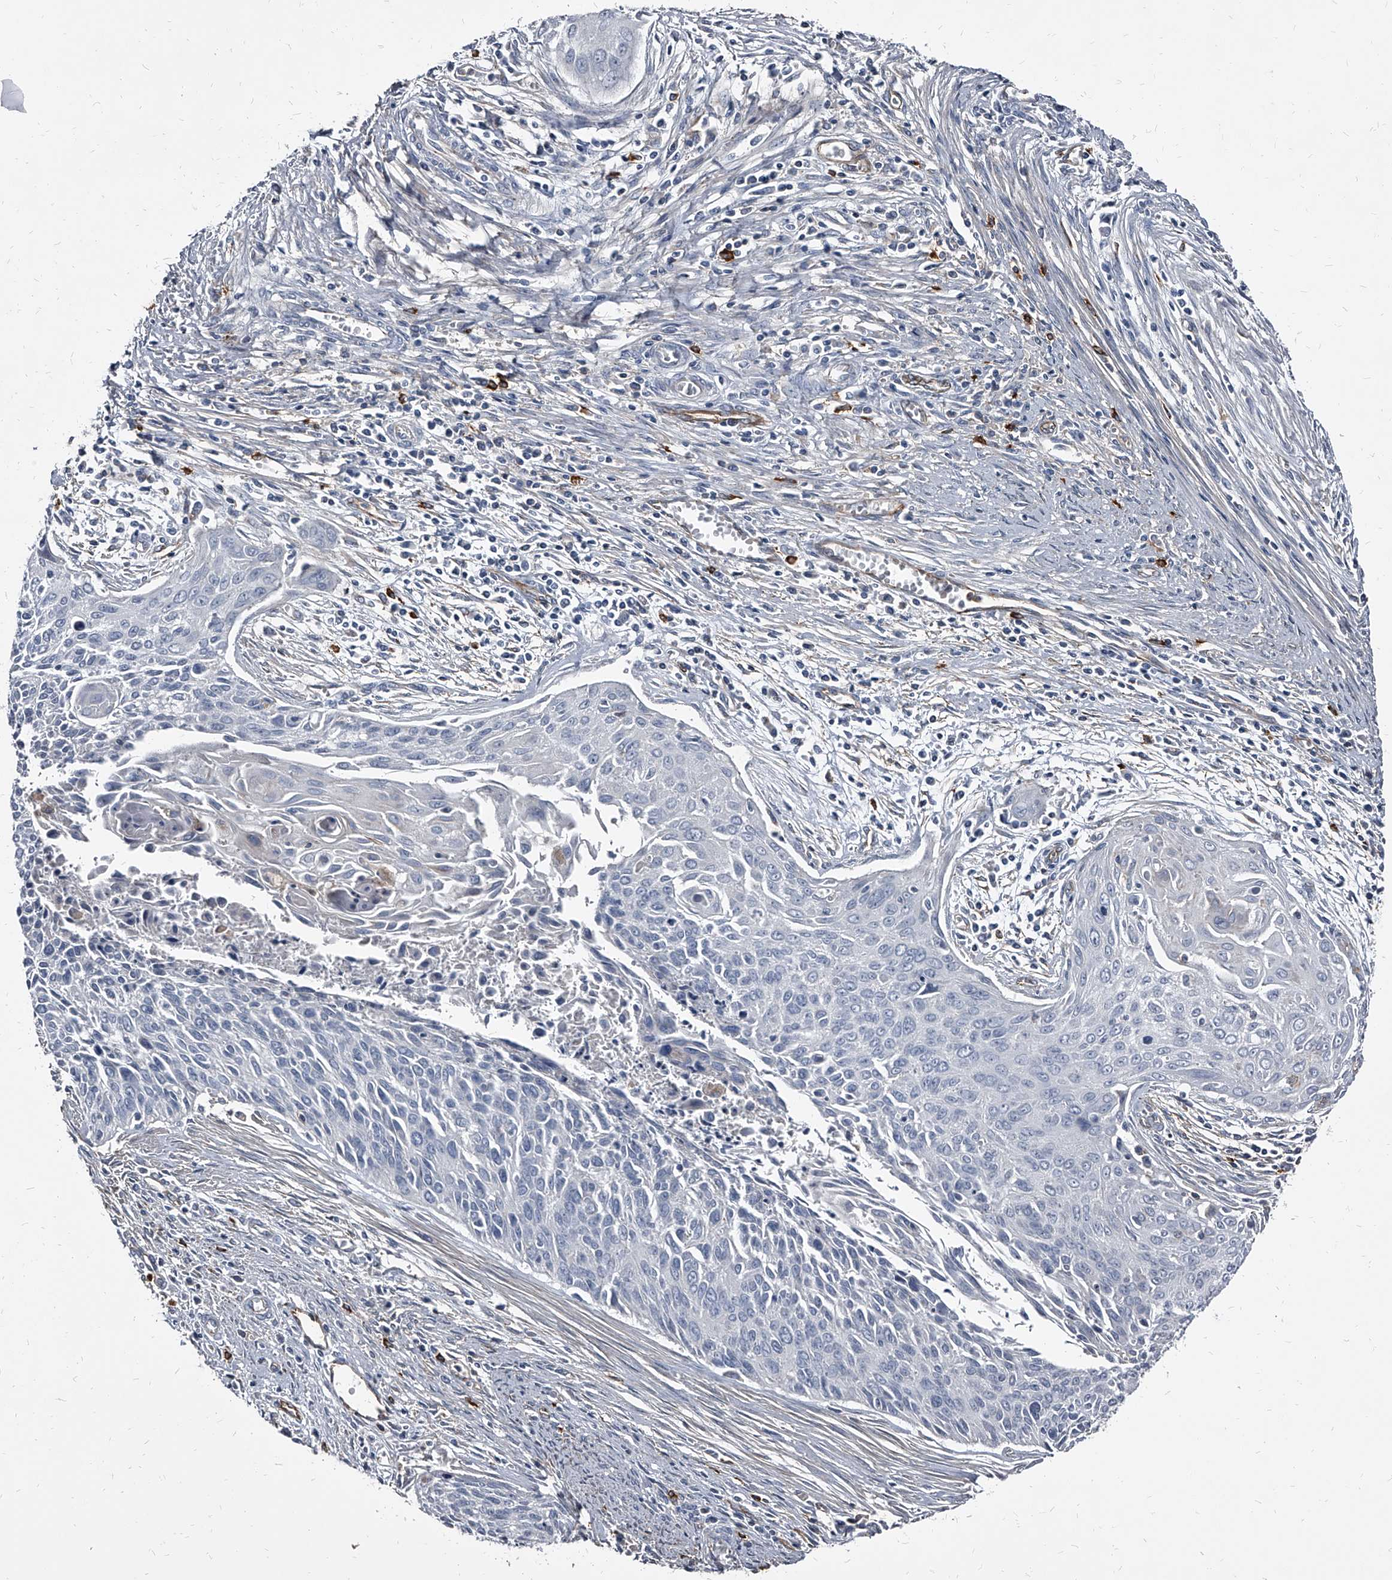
{"staining": {"intensity": "negative", "quantity": "none", "location": "none"}, "tissue": "cervical cancer", "cell_type": "Tumor cells", "image_type": "cancer", "snomed": [{"axis": "morphology", "description": "Squamous cell carcinoma, NOS"}, {"axis": "topography", "description": "Cervix"}], "caption": "The immunohistochemistry image has no significant positivity in tumor cells of squamous cell carcinoma (cervical) tissue. Brightfield microscopy of immunohistochemistry (IHC) stained with DAB (brown) and hematoxylin (blue), captured at high magnification.", "gene": "PGLYRP3", "patient": {"sex": "female", "age": 55}}